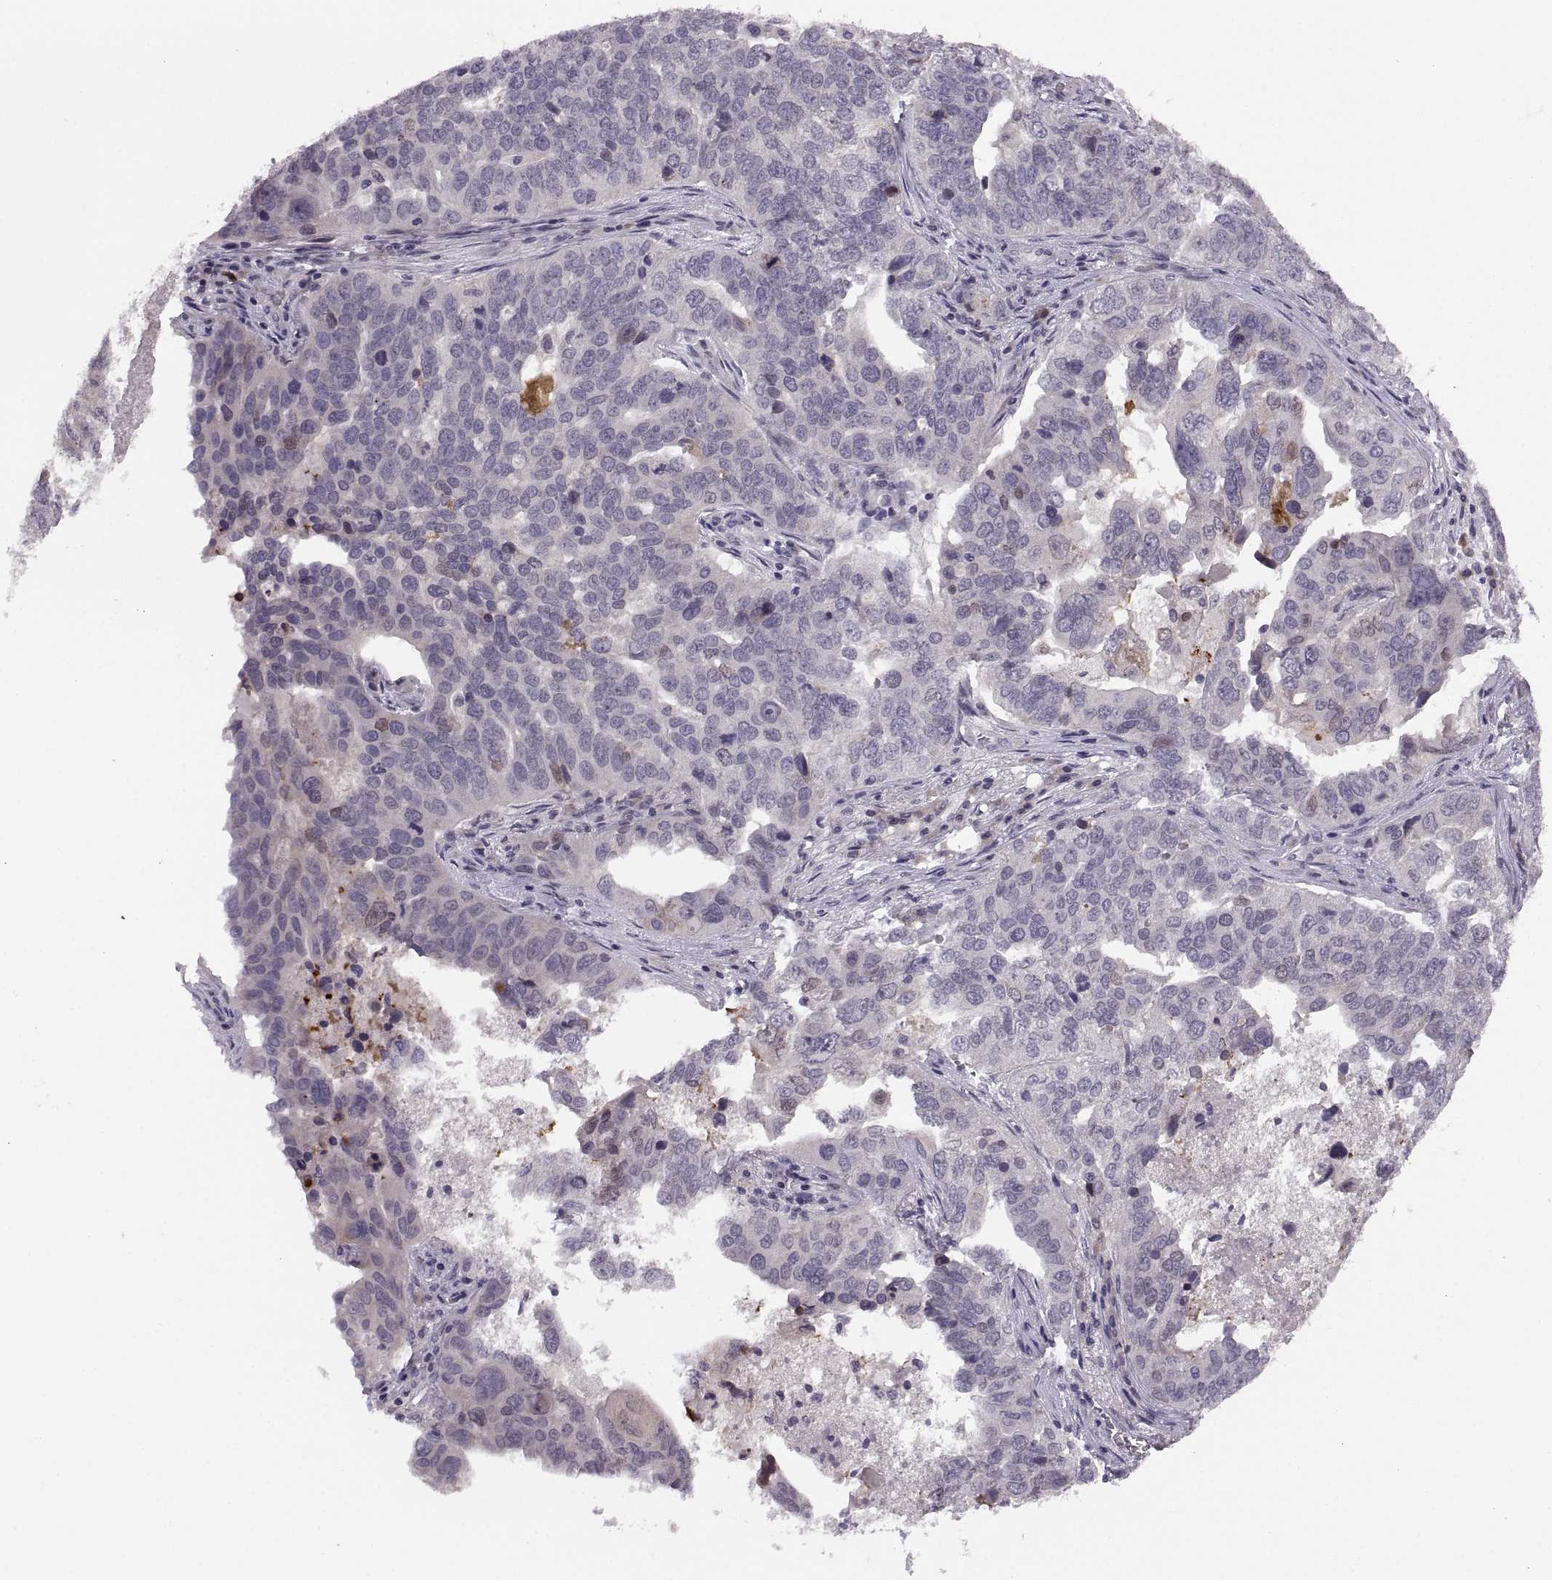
{"staining": {"intensity": "negative", "quantity": "none", "location": "none"}, "tissue": "ovarian cancer", "cell_type": "Tumor cells", "image_type": "cancer", "snomed": [{"axis": "morphology", "description": "Carcinoma, endometroid"}, {"axis": "topography", "description": "Soft tissue"}, {"axis": "topography", "description": "Ovary"}], "caption": "This is a image of immunohistochemistry (IHC) staining of endometroid carcinoma (ovarian), which shows no positivity in tumor cells.", "gene": "ADH6", "patient": {"sex": "female", "age": 52}}